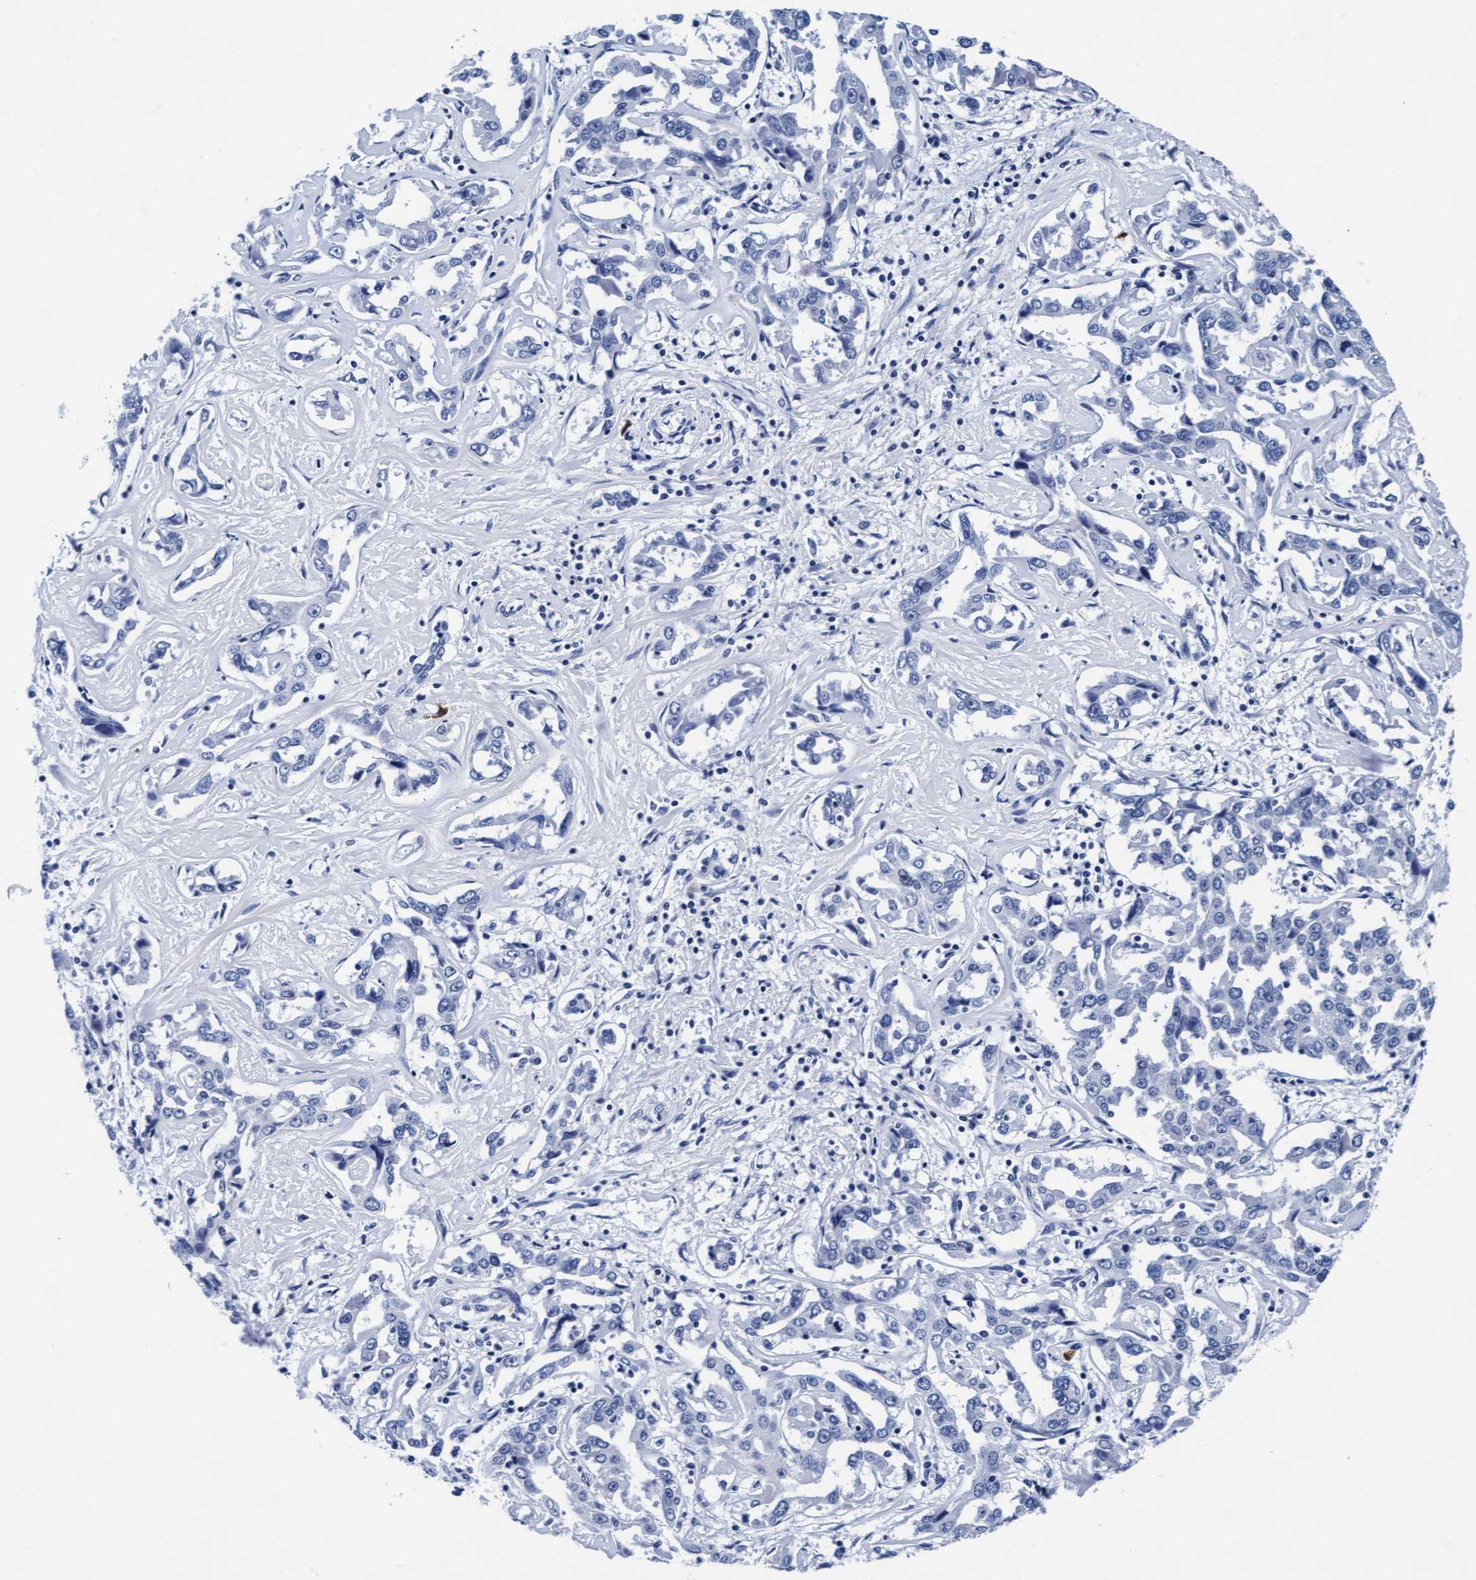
{"staining": {"intensity": "negative", "quantity": "none", "location": "none"}, "tissue": "liver cancer", "cell_type": "Tumor cells", "image_type": "cancer", "snomed": [{"axis": "morphology", "description": "Cholangiocarcinoma"}, {"axis": "topography", "description": "Liver"}], "caption": "An IHC histopathology image of cholangiocarcinoma (liver) is shown. There is no staining in tumor cells of cholangiocarcinoma (liver).", "gene": "ARSG", "patient": {"sex": "male", "age": 59}}